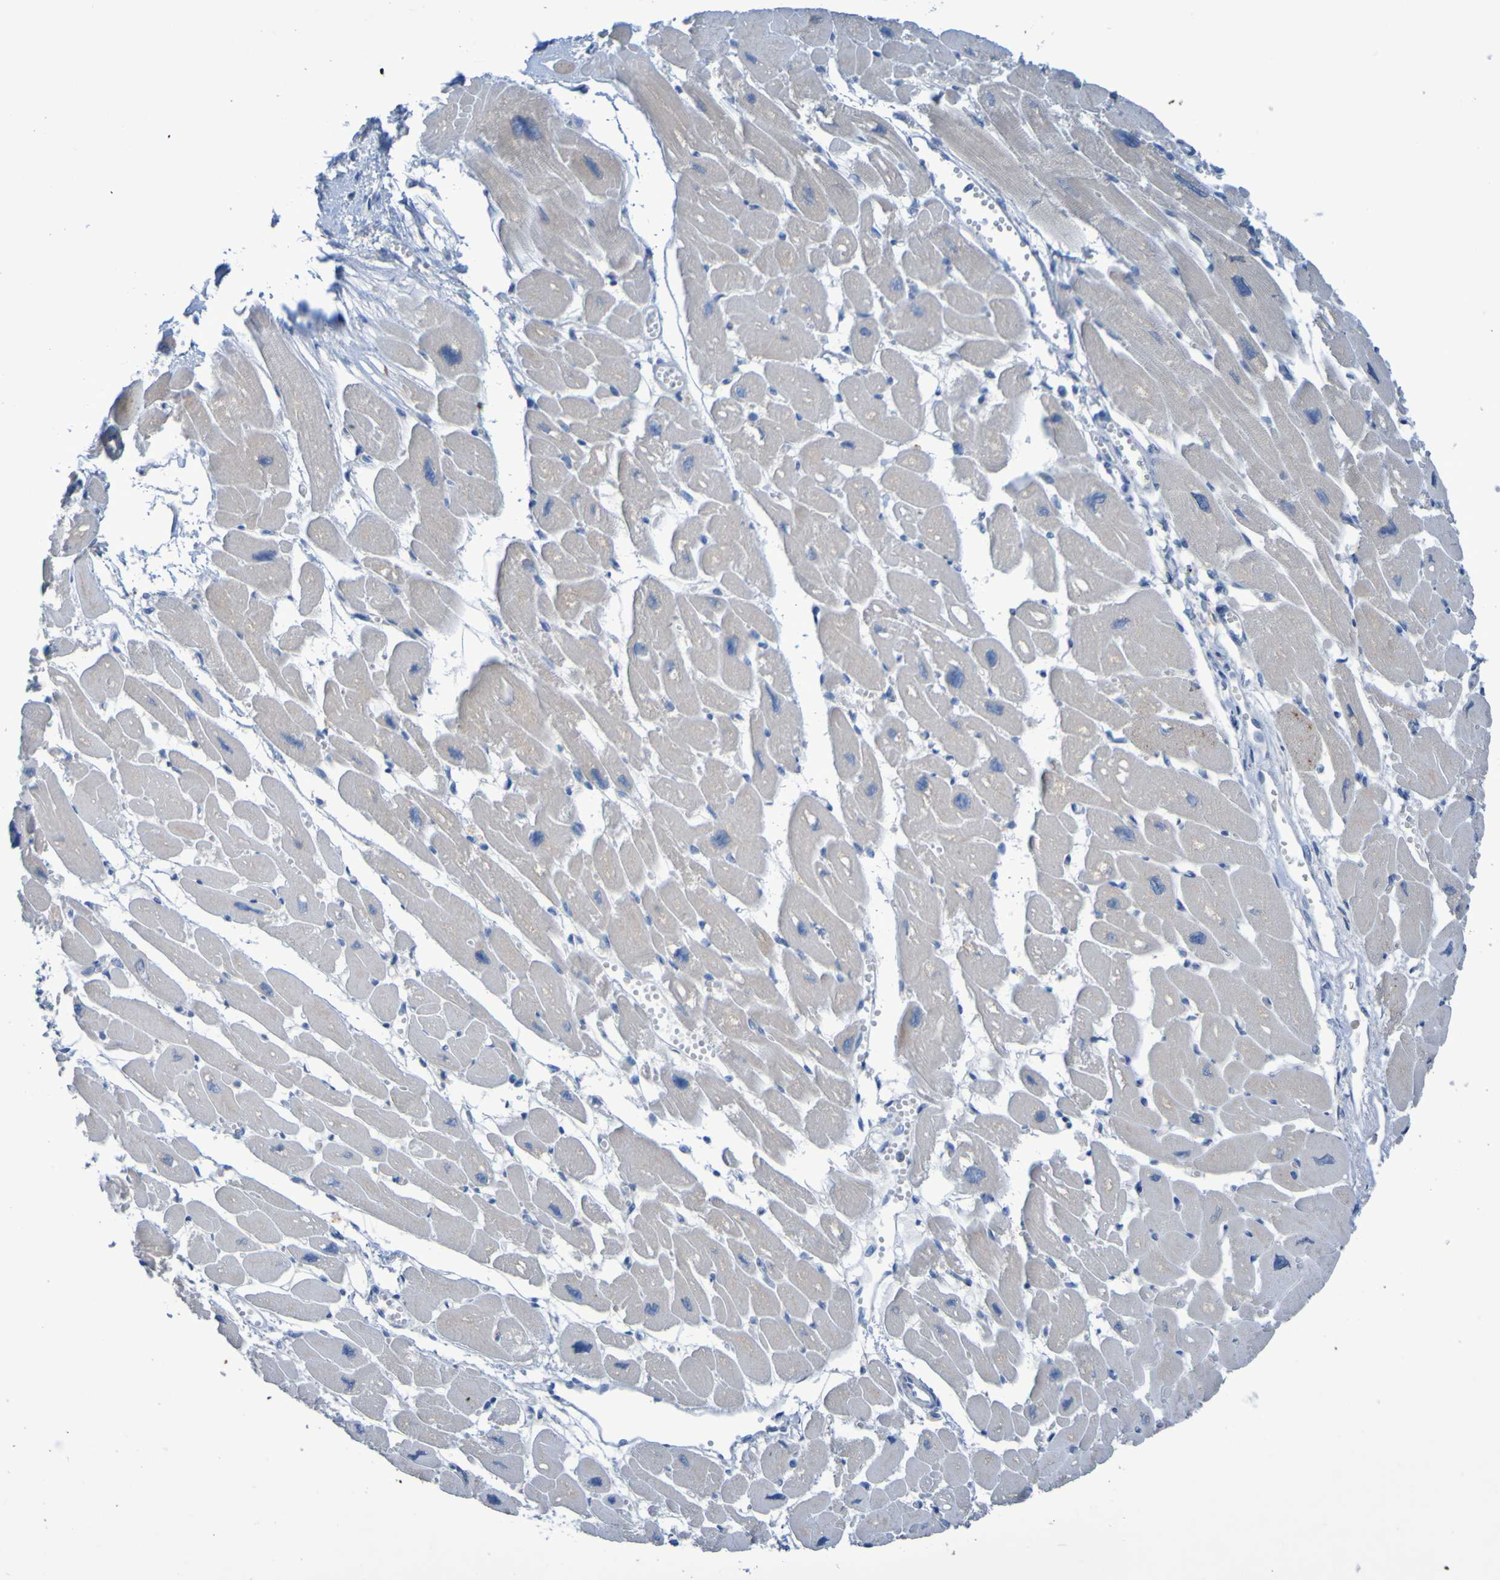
{"staining": {"intensity": "weak", "quantity": "25%-75%", "location": "cytoplasmic/membranous"}, "tissue": "heart muscle", "cell_type": "Cardiomyocytes", "image_type": "normal", "snomed": [{"axis": "morphology", "description": "Normal tissue, NOS"}, {"axis": "topography", "description": "Heart"}], "caption": "Immunohistochemical staining of benign heart muscle shows 25%-75% levels of weak cytoplasmic/membranous protein staining in approximately 25%-75% of cardiomyocytes. The staining is performed using DAB (3,3'-diaminobenzidine) brown chromogen to label protein expression. The nuclei are counter-stained blue using hematoxylin.", "gene": "NPRL3", "patient": {"sex": "female", "age": 54}}